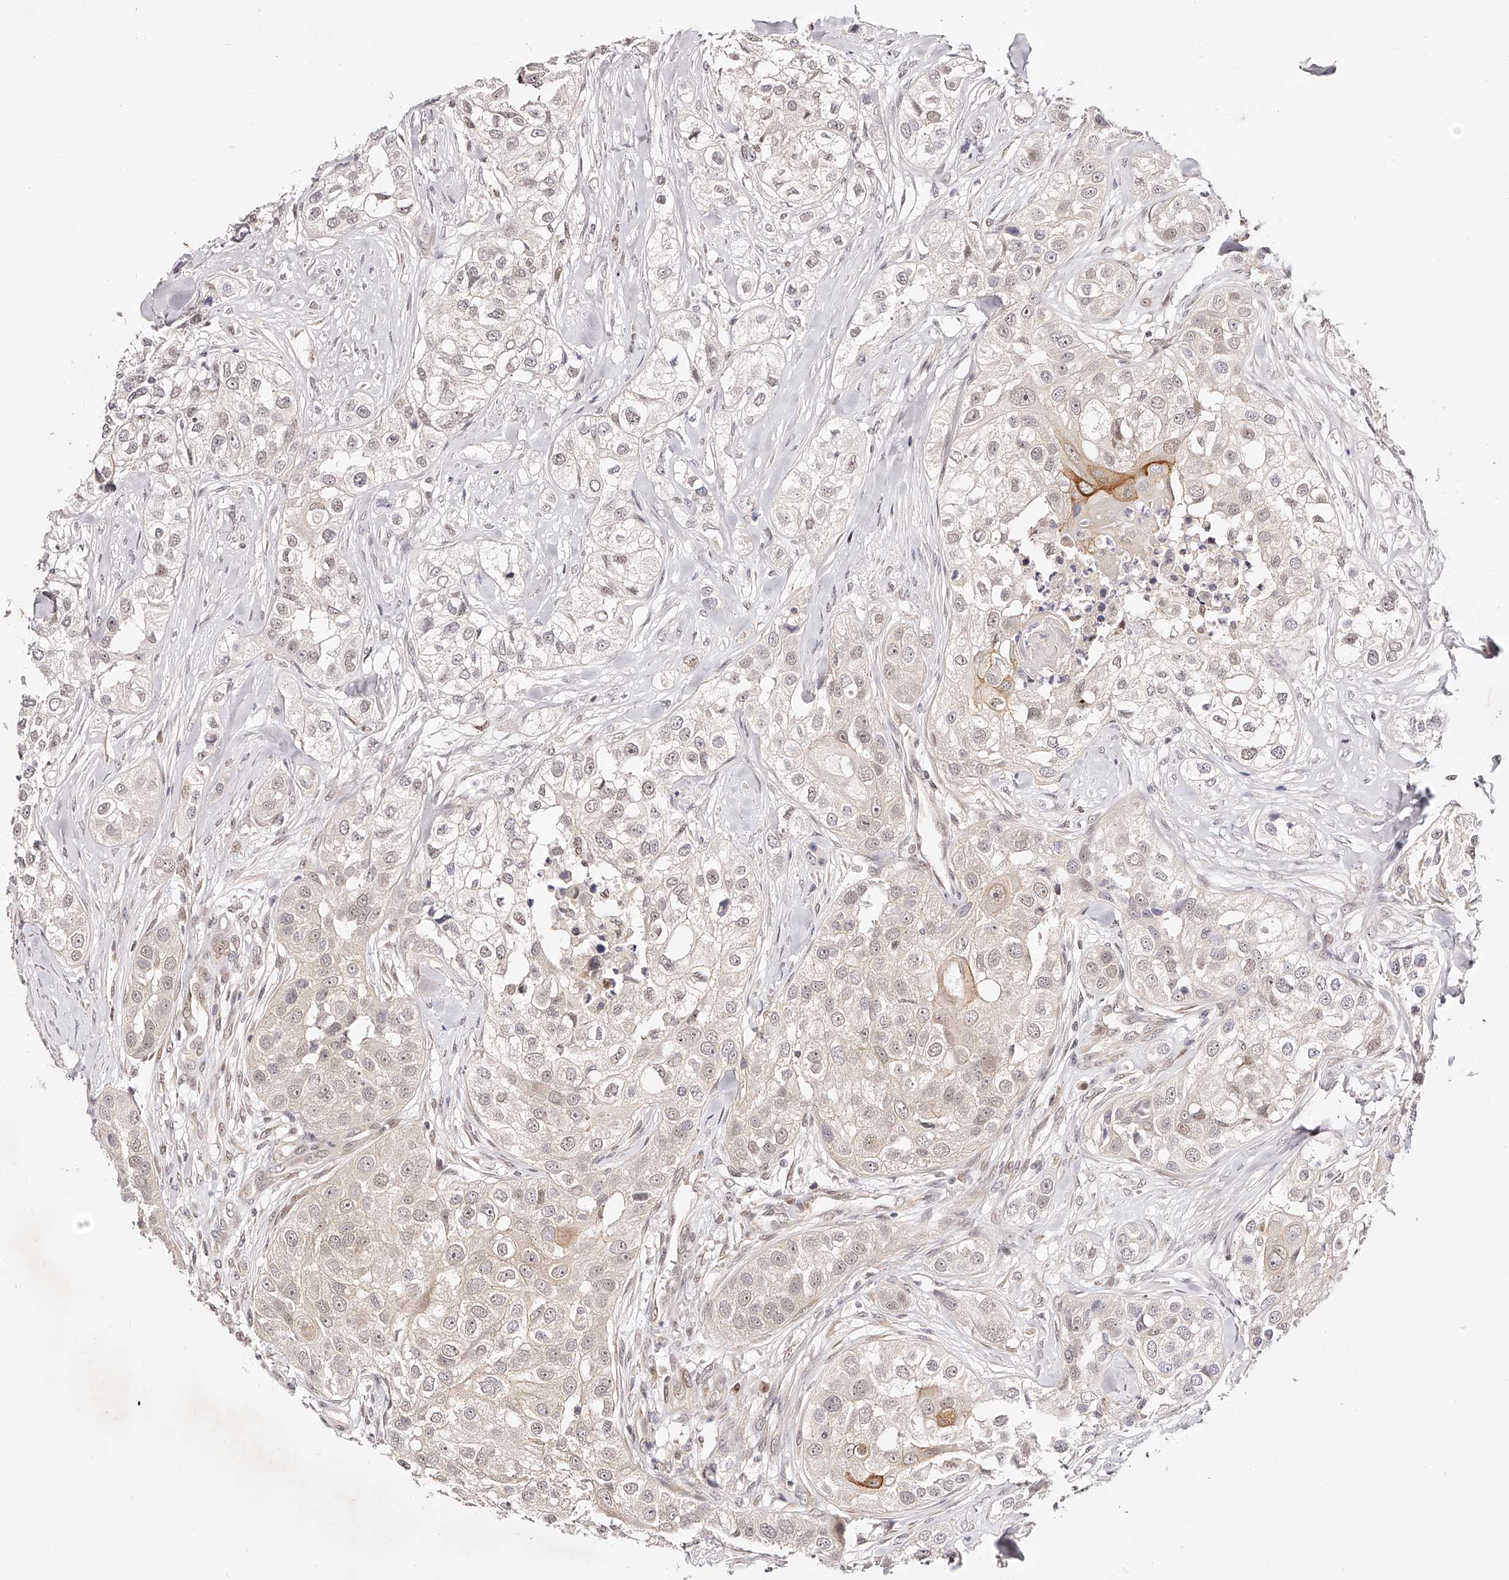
{"staining": {"intensity": "negative", "quantity": "none", "location": "none"}, "tissue": "head and neck cancer", "cell_type": "Tumor cells", "image_type": "cancer", "snomed": [{"axis": "morphology", "description": "Normal tissue, NOS"}, {"axis": "morphology", "description": "Squamous cell carcinoma, NOS"}, {"axis": "topography", "description": "Skeletal muscle"}, {"axis": "topography", "description": "Head-Neck"}], "caption": "DAB immunohistochemical staining of squamous cell carcinoma (head and neck) exhibits no significant positivity in tumor cells.", "gene": "USF3", "patient": {"sex": "male", "age": 51}}